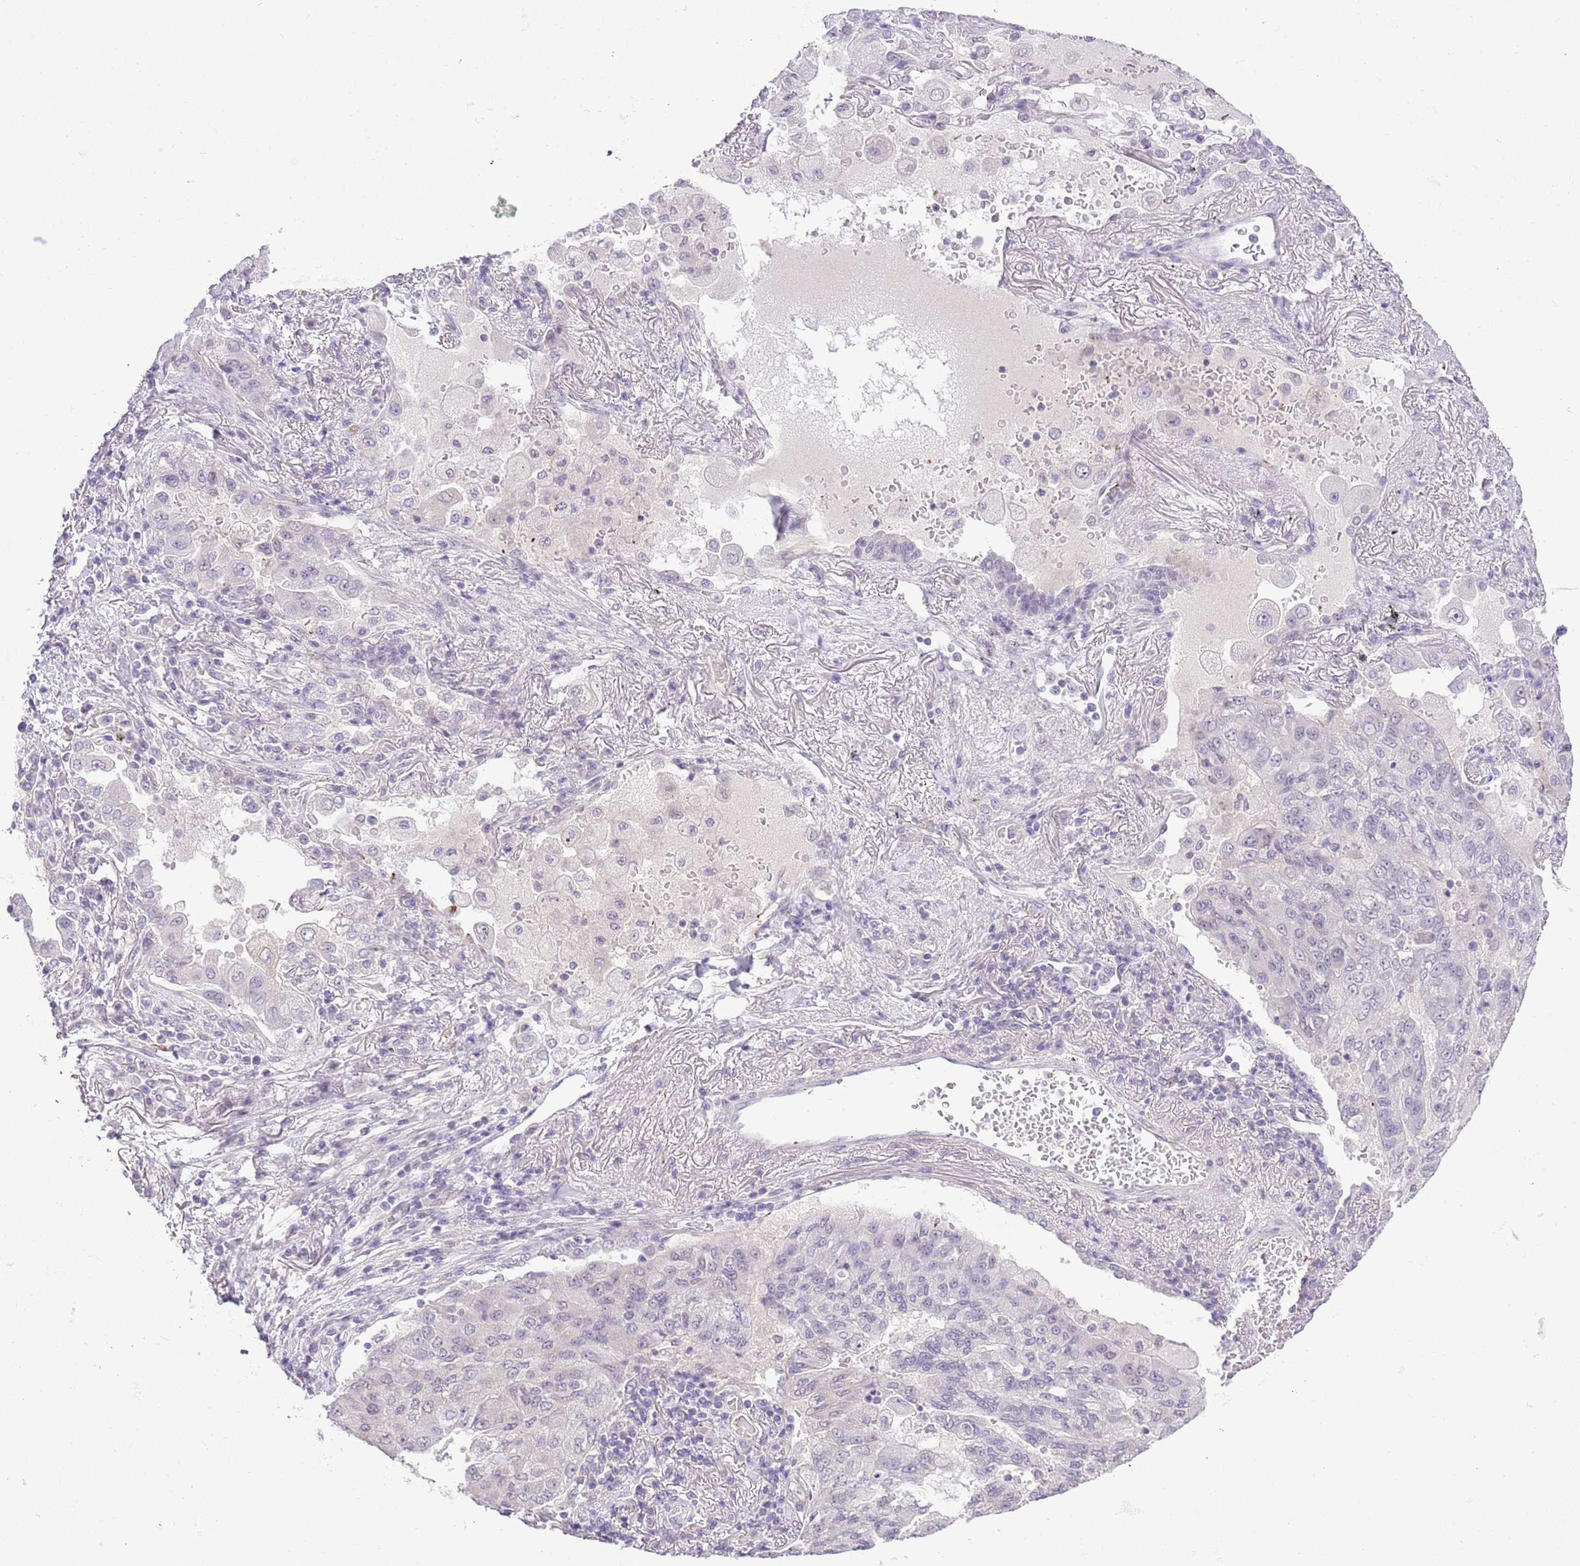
{"staining": {"intensity": "negative", "quantity": "none", "location": "none"}, "tissue": "lung cancer", "cell_type": "Tumor cells", "image_type": "cancer", "snomed": [{"axis": "morphology", "description": "Squamous cell carcinoma, NOS"}, {"axis": "topography", "description": "Lung"}], "caption": "Immunohistochemical staining of human lung cancer (squamous cell carcinoma) exhibits no significant expression in tumor cells. (DAB IHC with hematoxylin counter stain).", "gene": "MIDN", "patient": {"sex": "male", "age": 74}}